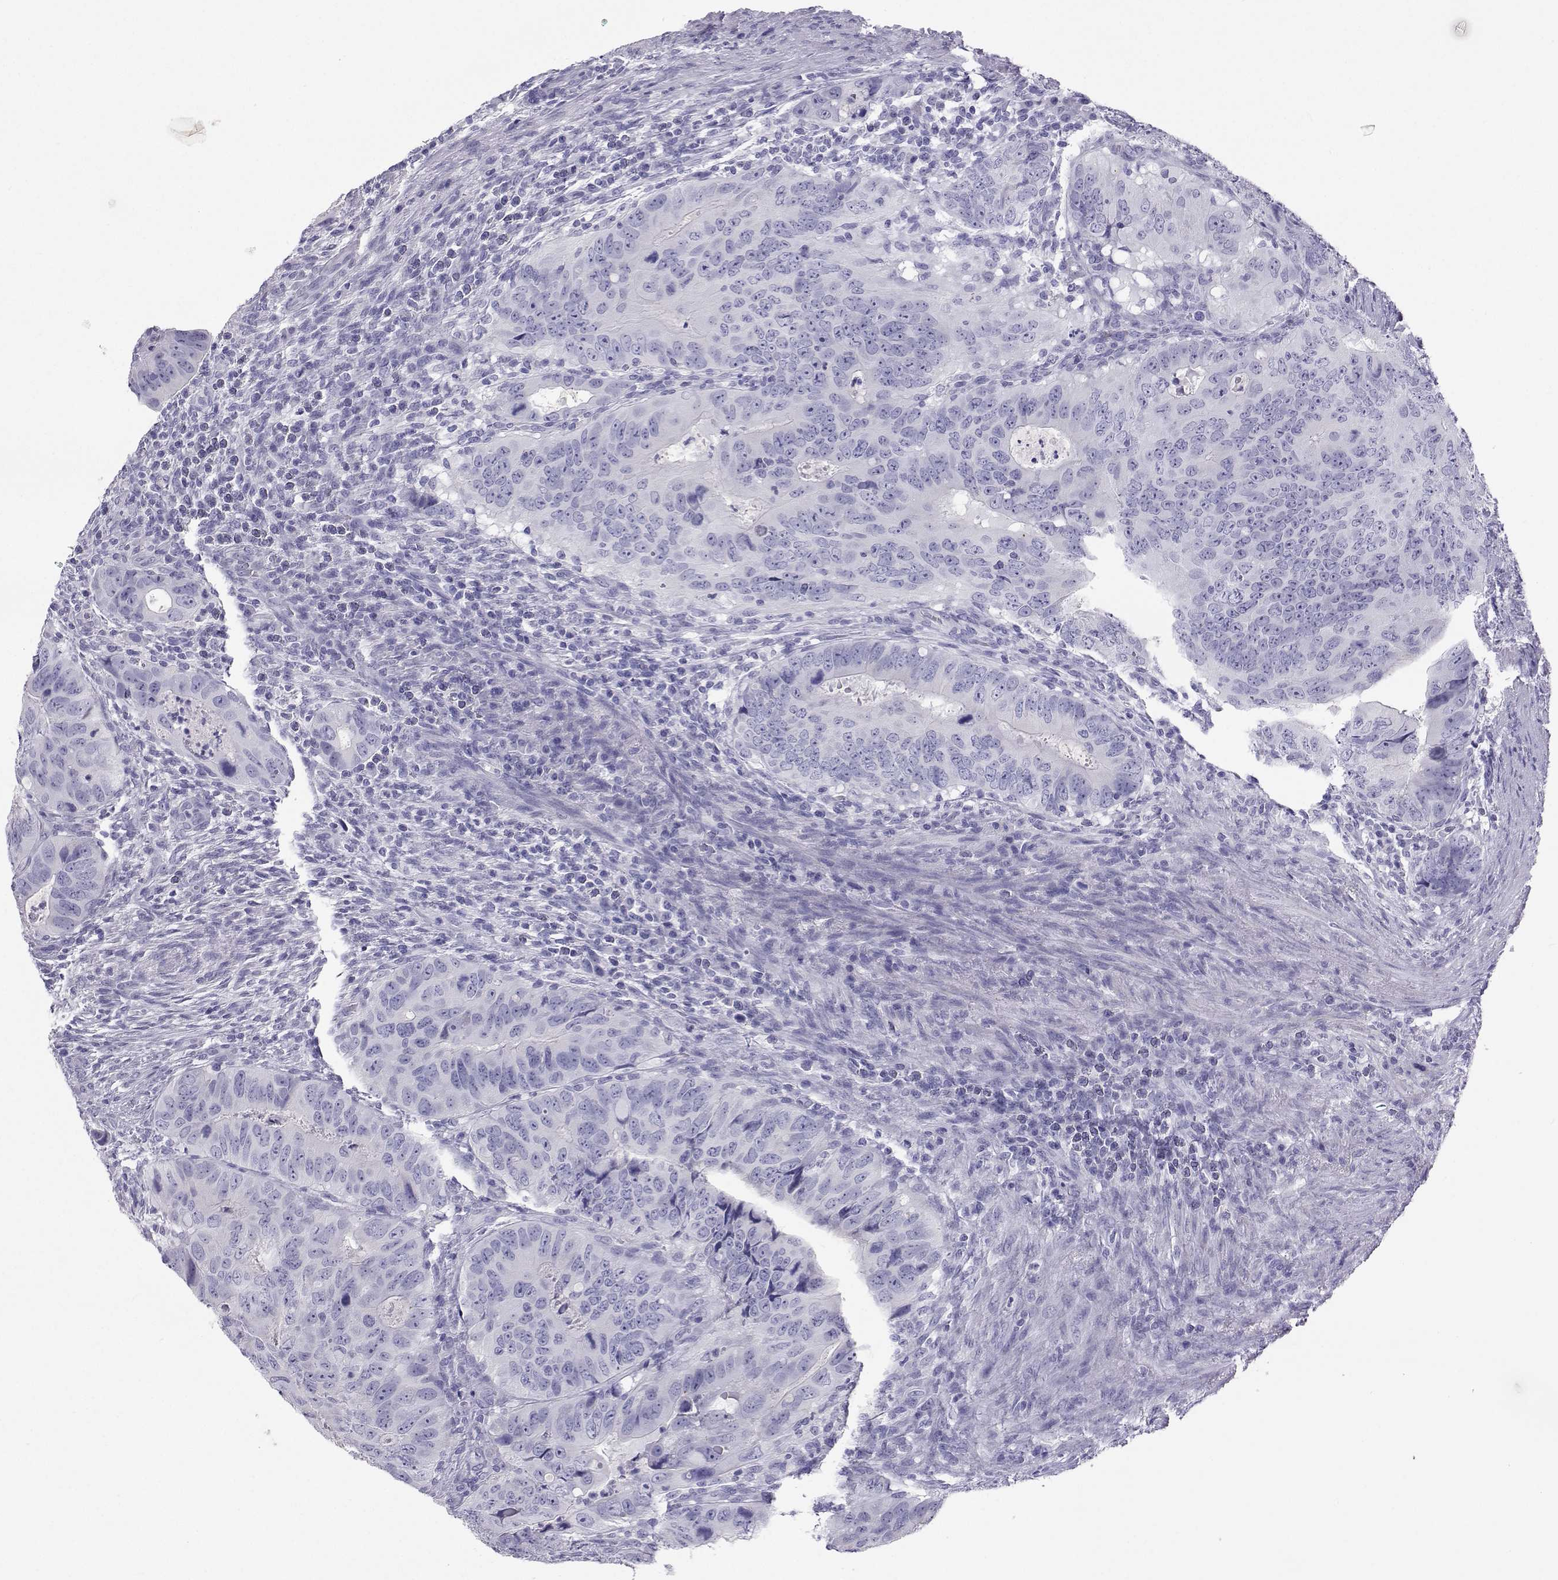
{"staining": {"intensity": "negative", "quantity": "none", "location": "none"}, "tissue": "colorectal cancer", "cell_type": "Tumor cells", "image_type": "cancer", "snomed": [{"axis": "morphology", "description": "Adenocarcinoma, NOS"}, {"axis": "topography", "description": "Colon"}], "caption": "A high-resolution image shows IHC staining of colorectal adenocarcinoma, which reveals no significant staining in tumor cells.", "gene": "PLIN4", "patient": {"sex": "male", "age": 79}}